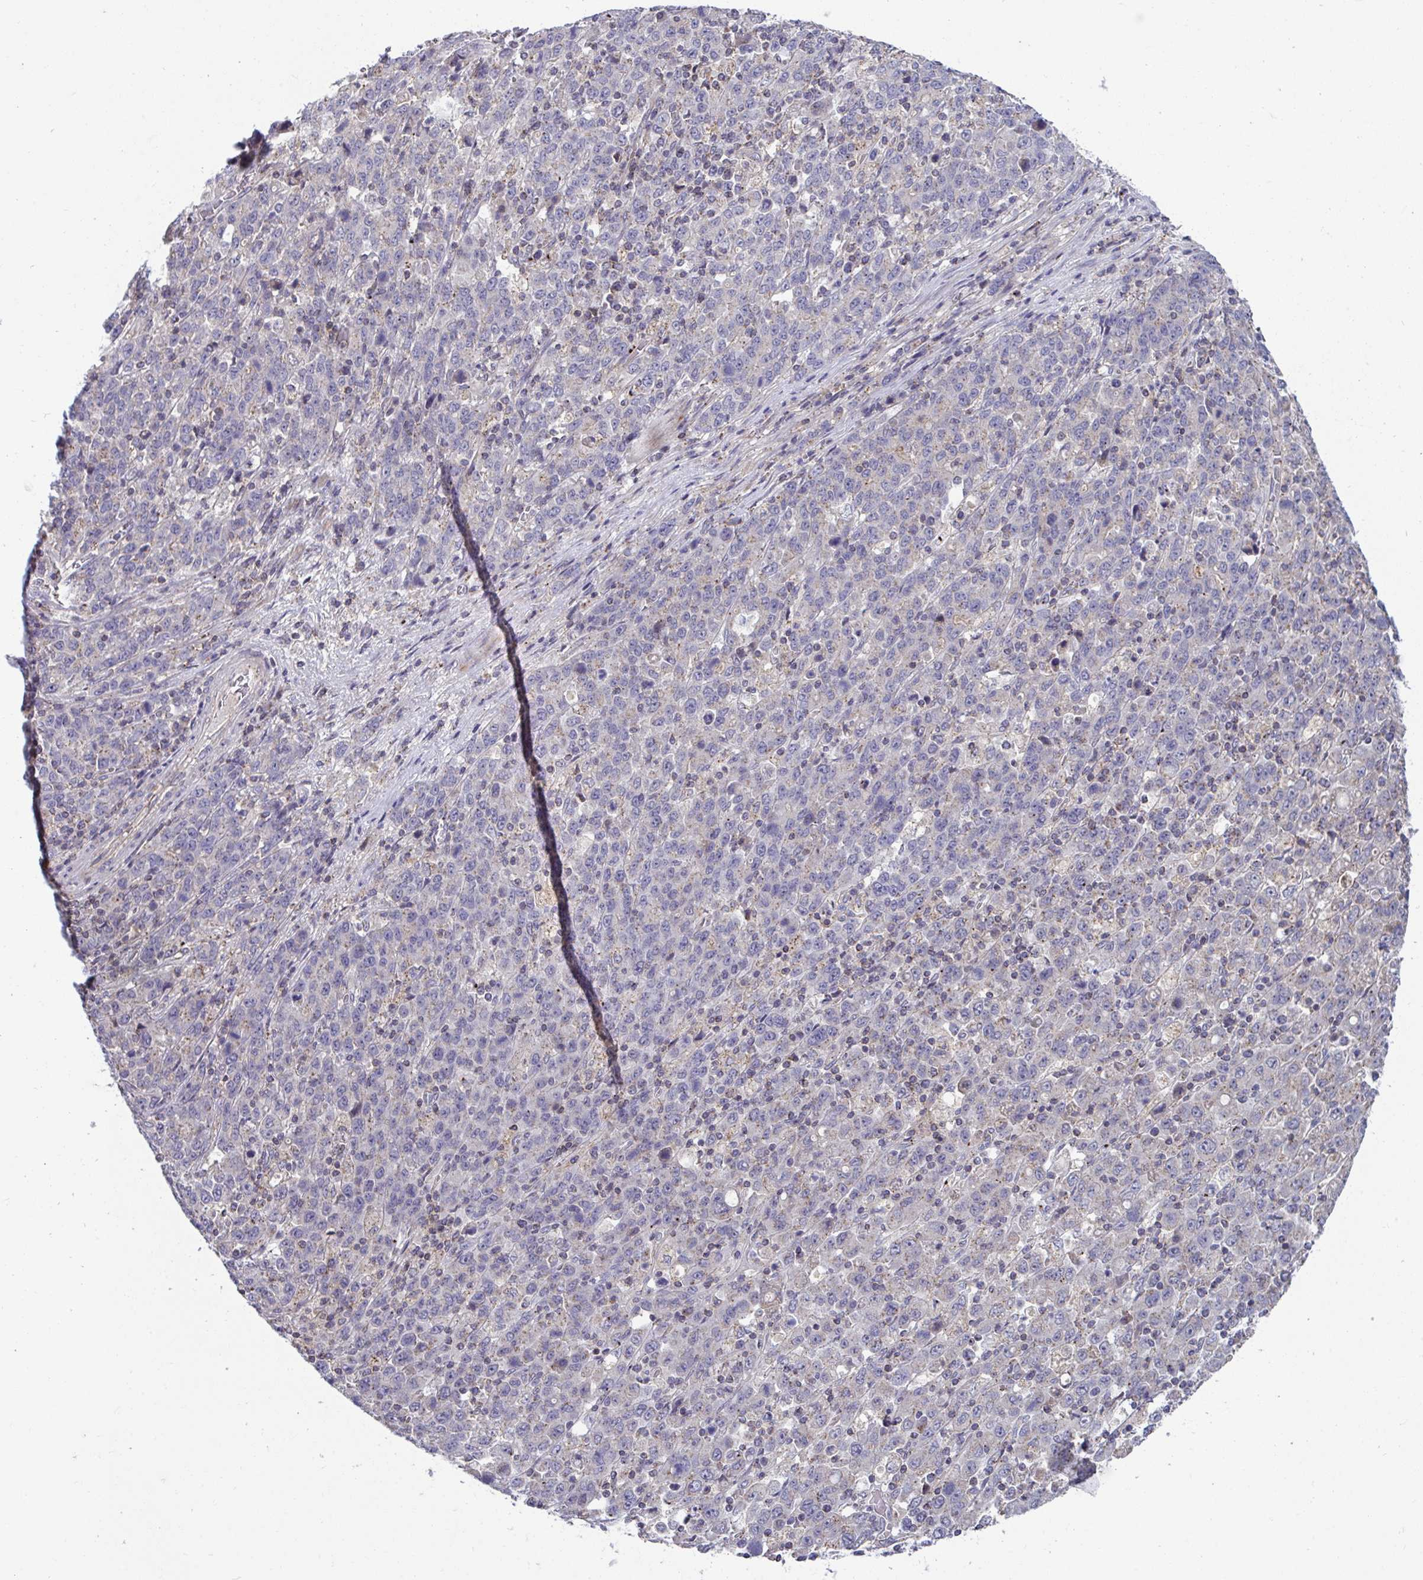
{"staining": {"intensity": "weak", "quantity": "<25%", "location": "cytoplasmic/membranous"}, "tissue": "stomach cancer", "cell_type": "Tumor cells", "image_type": "cancer", "snomed": [{"axis": "morphology", "description": "Adenocarcinoma, NOS"}, {"axis": "topography", "description": "Stomach, upper"}], "caption": "This is an immunohistochemistry photomicrograph of human stomach cancer. There is no staining in tumor cells.", "gene": "IST1", "patient": {"sex": "male", "age": 69}}